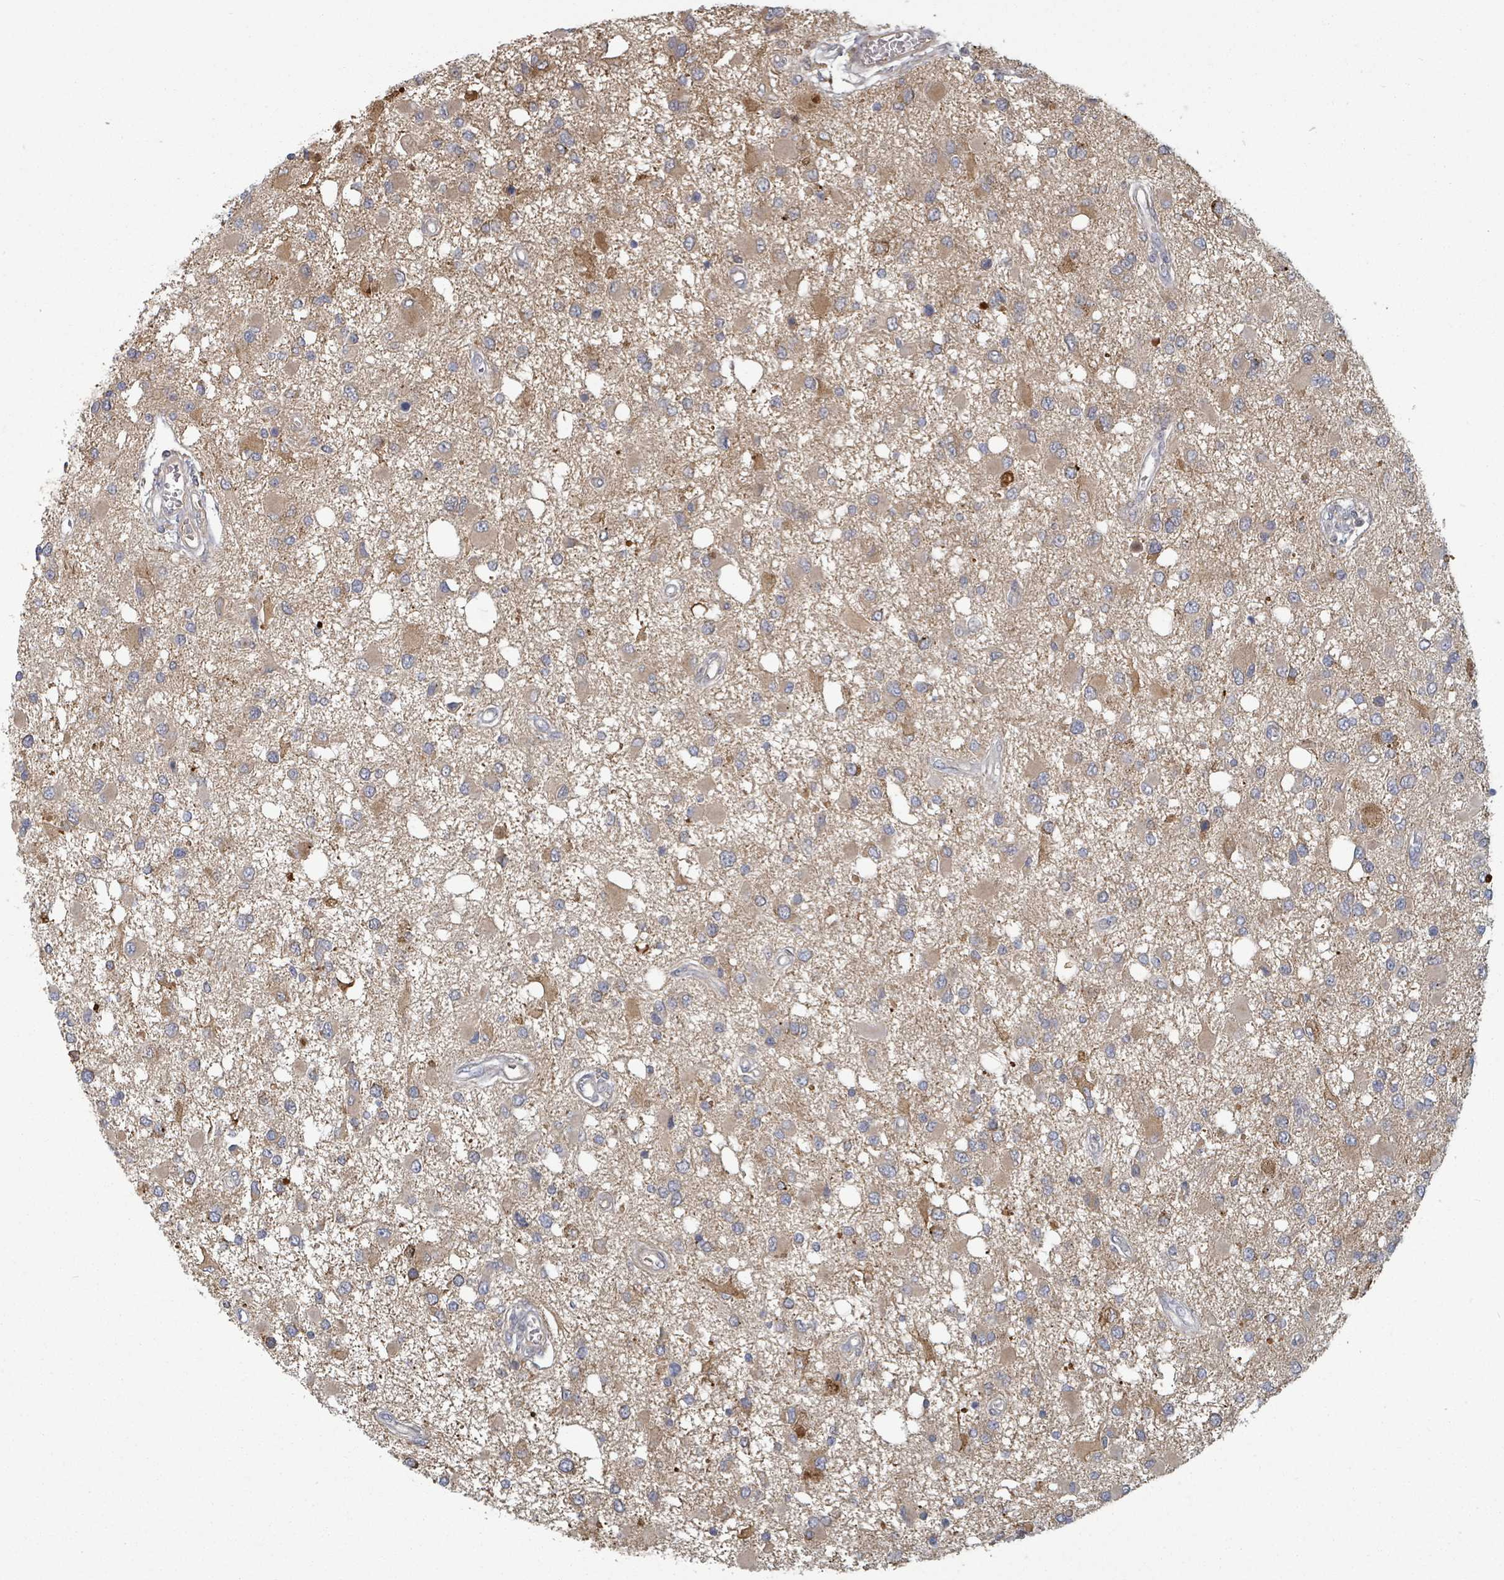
{"staining": {"intensity": "weak", "quantity": "<25%", "location": "cytoplasmic/membranous"}, "tissue": "glioma", "cell_type": "Tumor cells", "image_type": "cancer", "snomed": [{"axis": "morphology", "description": "Glioma, malignant, High grade"}, {"axis": "topography", "description": "Brain"}], "caption": "IHC micrograph of neoplastic tissue: human glioma stained with DAB (3,3'-diaminobenzidine) exhibits no significant protein positivity in tumor cells.", "gene": "GABBR1", "patient": {"sex": "male", "age": 53}}